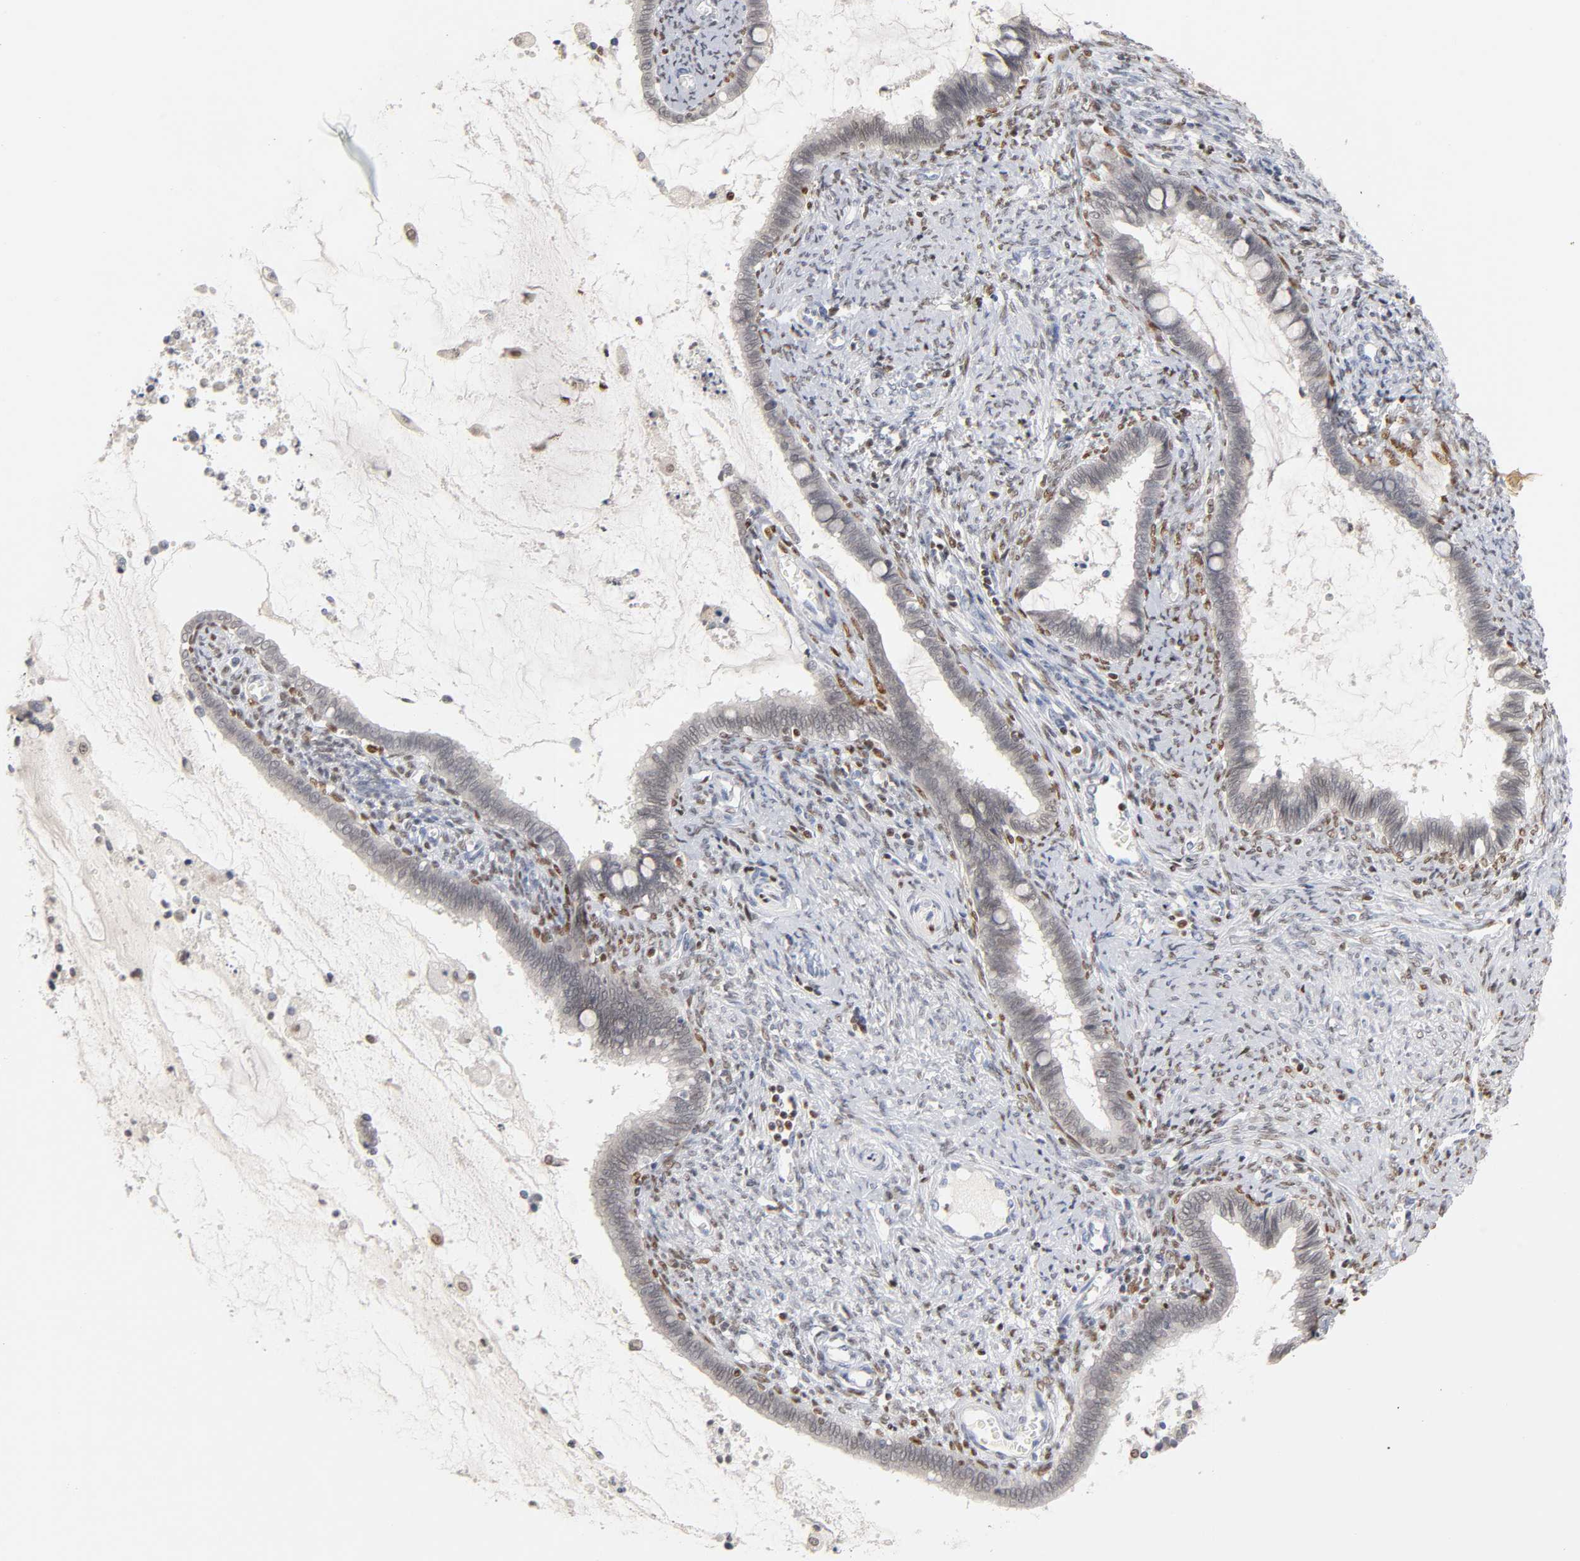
{"staining": {"intensity": "negative", "quantity": "none", "location": "none"}, "tissue": "cervical cancer", "cell_type": "Tumor cells", "image_type": "cancer", "snomed": [{"axis": "morphology", "description": "Adenocarcinoma, NOS"}, {"axis": "topography", "description": "Cervix"}], "caption": "Protein analysis of cervical cancer (adenocarcinoma) reveals no significant expression in tumor cells.", "gene": "RUNX1", "patient": {"sex": "female", "age": 44}}